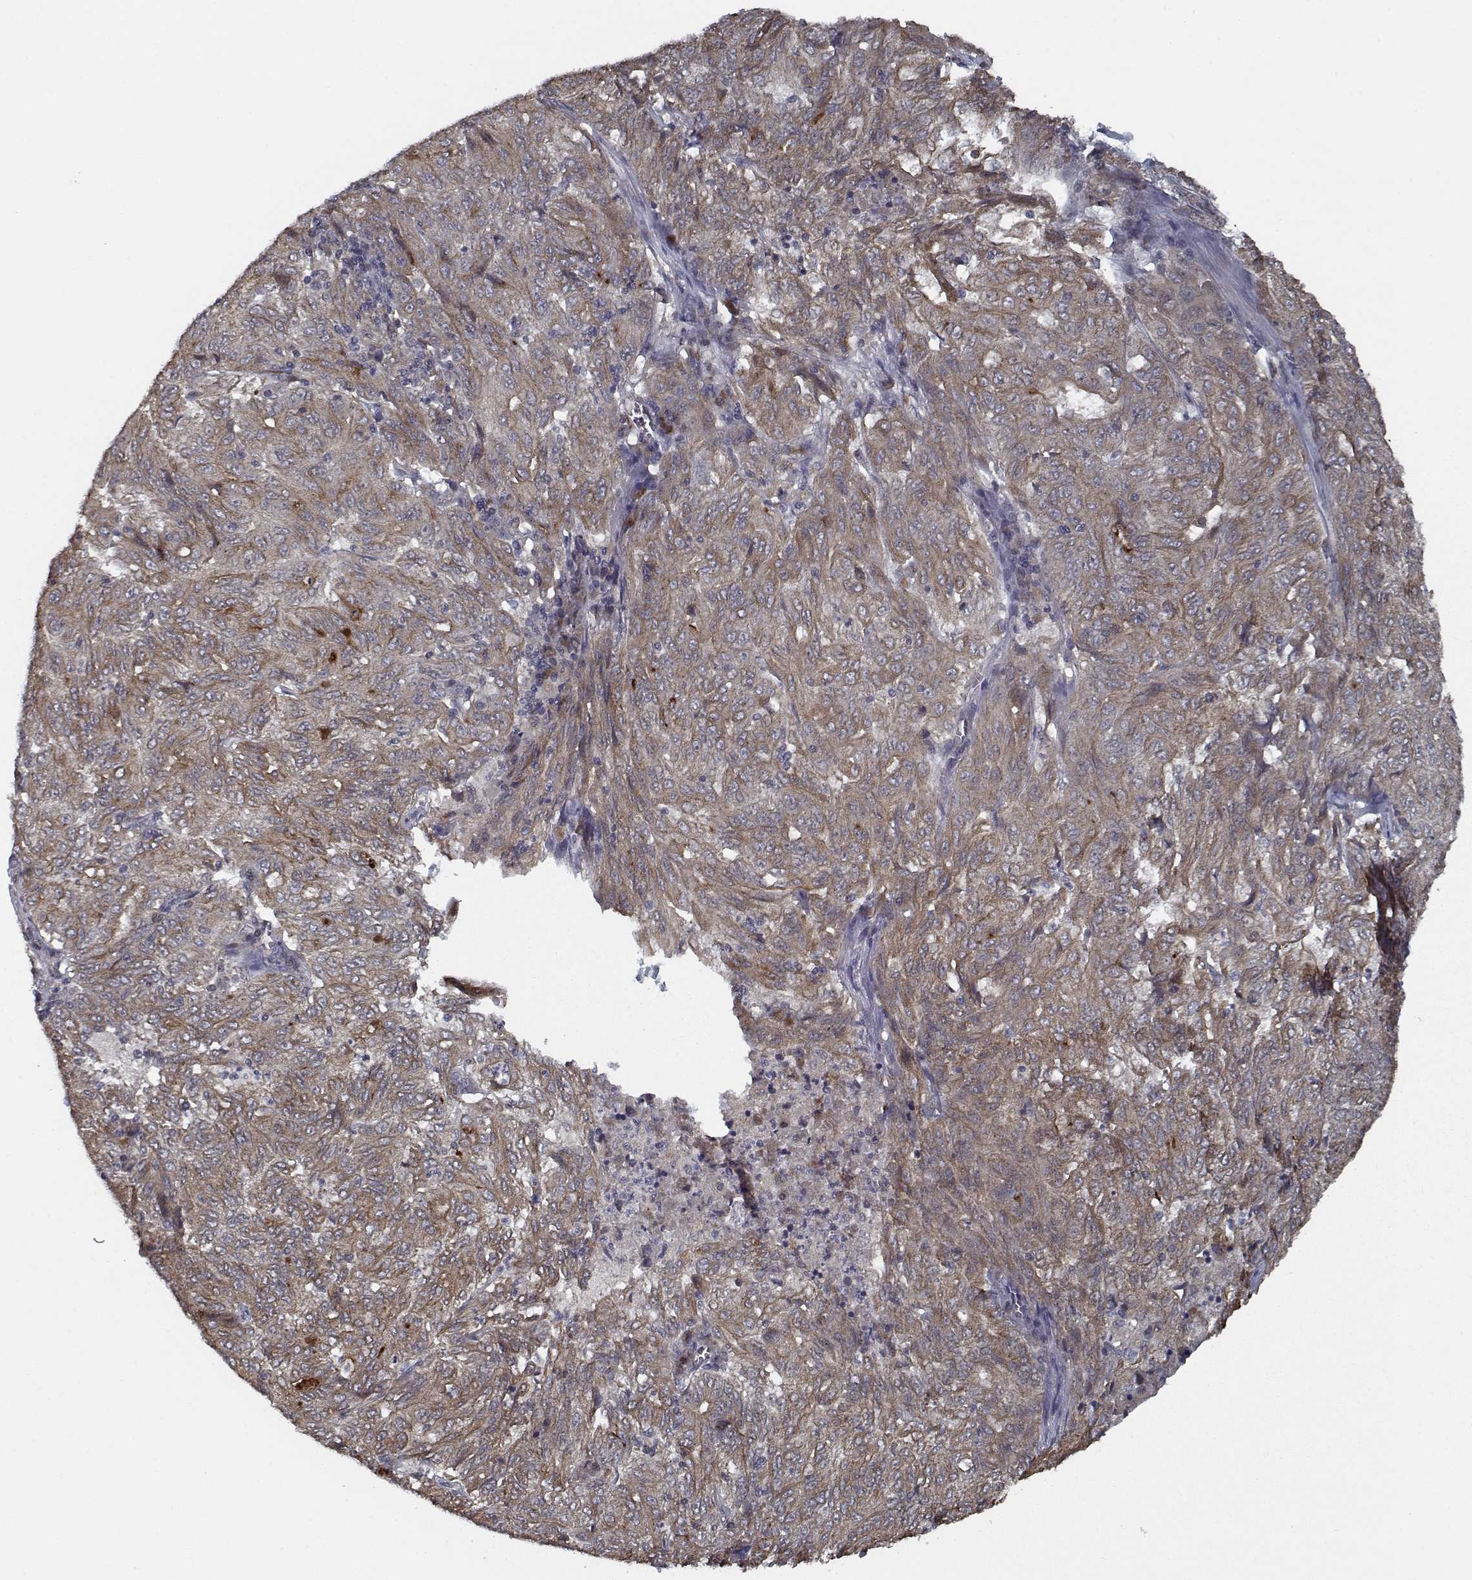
{"staining": {"intensity": "moderate", "quantity": ">75%", "location": "cytoplasmic/membranous"}, "tissue": "pancreatic cancer", "cell_type": "Tumor cells", "image_type": "cancer", "snomed": [{"axis": "morphology", "description": "Adenocarcinoma, NOS"}, {"axis": "topography", "description": "Pancreas"}], "caption": "Approximately >75% of tumor cells in human pancreatic cancer exhibit moderate cytoplasmic/membranous protein positivity as visualized by brown immunohistochemical staining.", "gene": "NLK", "patient": {"sex": "male", "age": 63}}